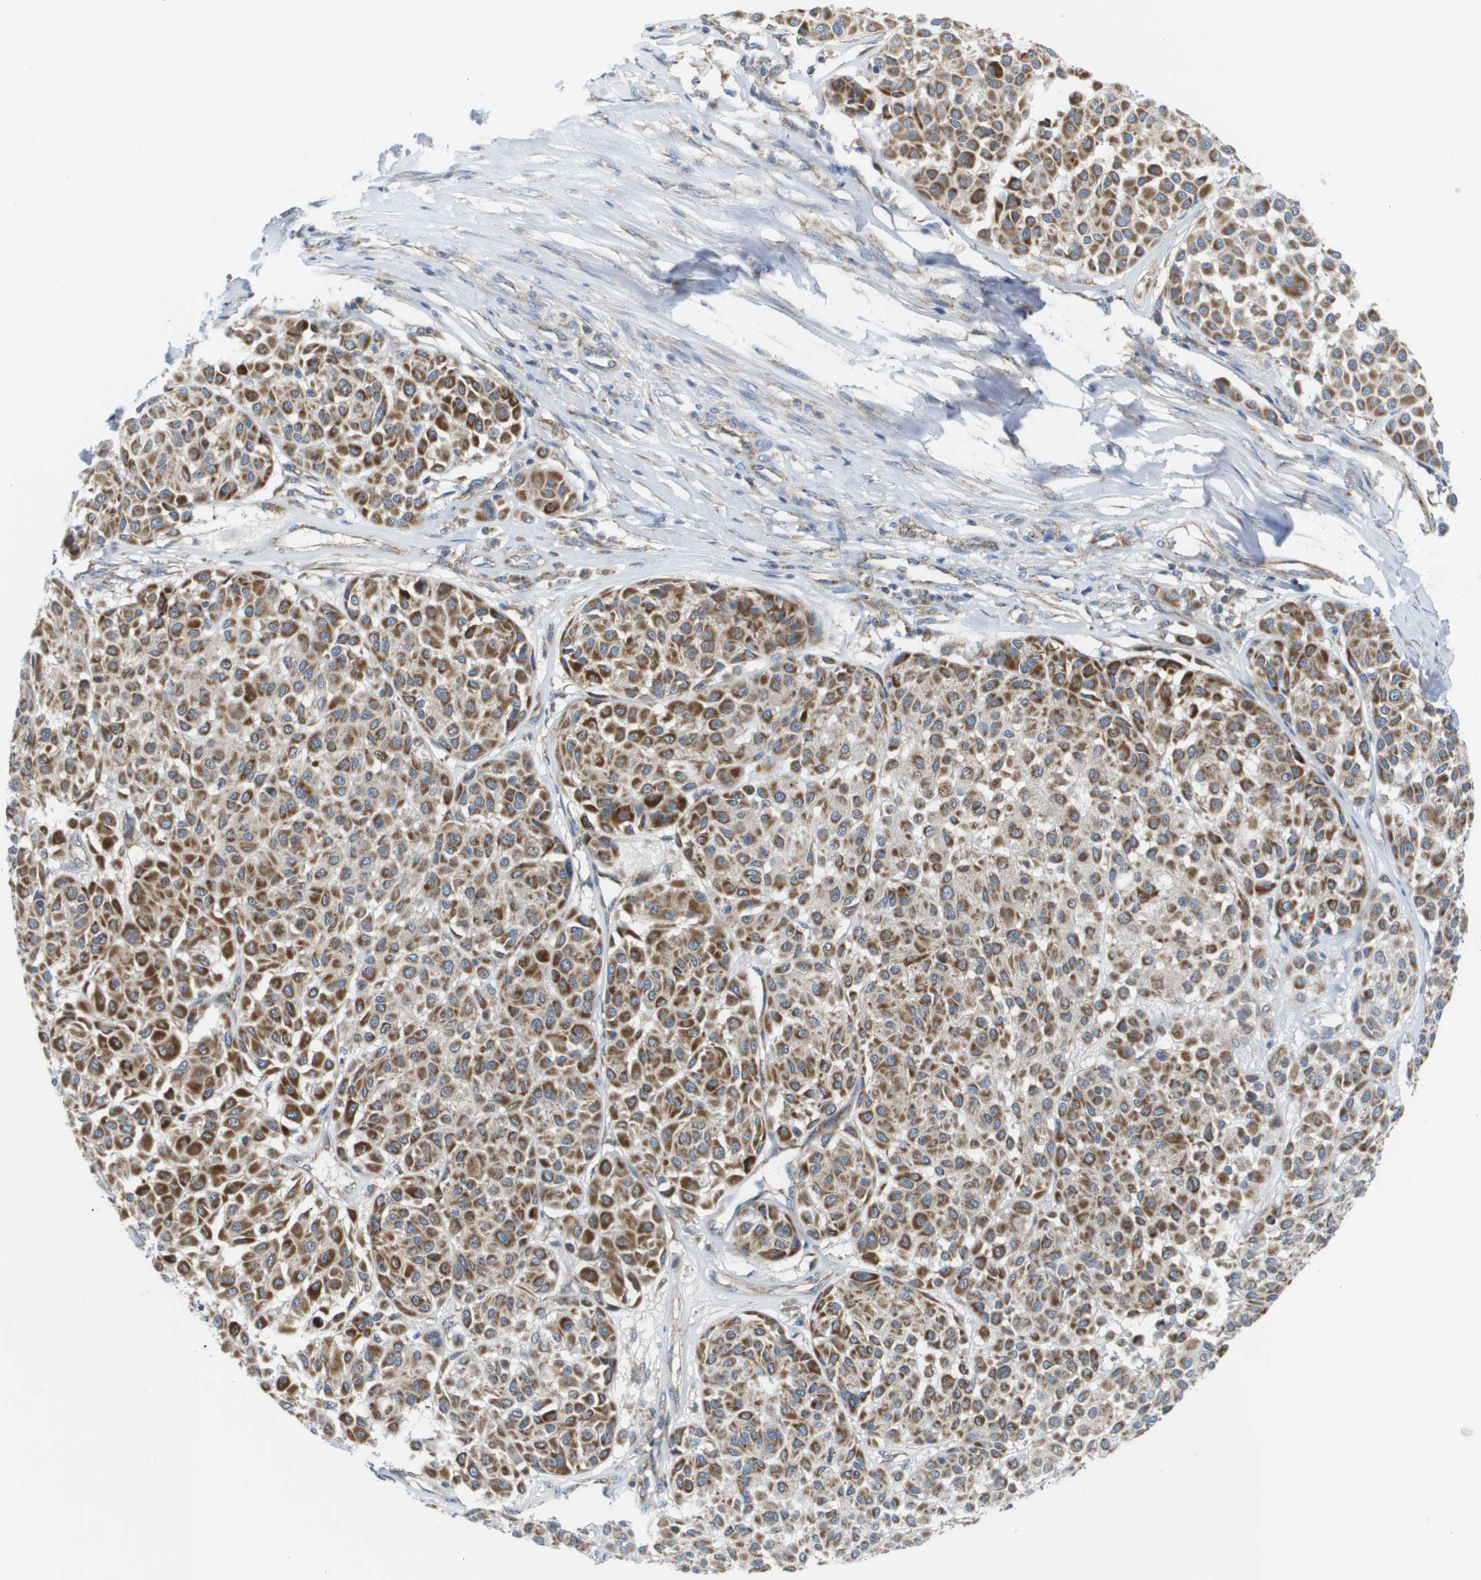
{"staining": {"intensity": "strong", "quantity": ">75%", "location": "cytoplasmic/membranous"}, "tissue": "melanoma", "cell_type": "Tumor cells", "image_type": "cancer", "snomed": [{"axis": "morphology", "description": "Malignant melanoma, Metastatic site"}, {"axis": "topography", "description": "Soft tissue"}], "caption": "Strong cytoplasmic/membranous expression is identified in approximately >75% of tumor cells in melanoma. (DAB = brown stain, brightfield microscopy at high magnification).", "gene": "FIS1", "patient": {"sex": "male", "age": 41}}